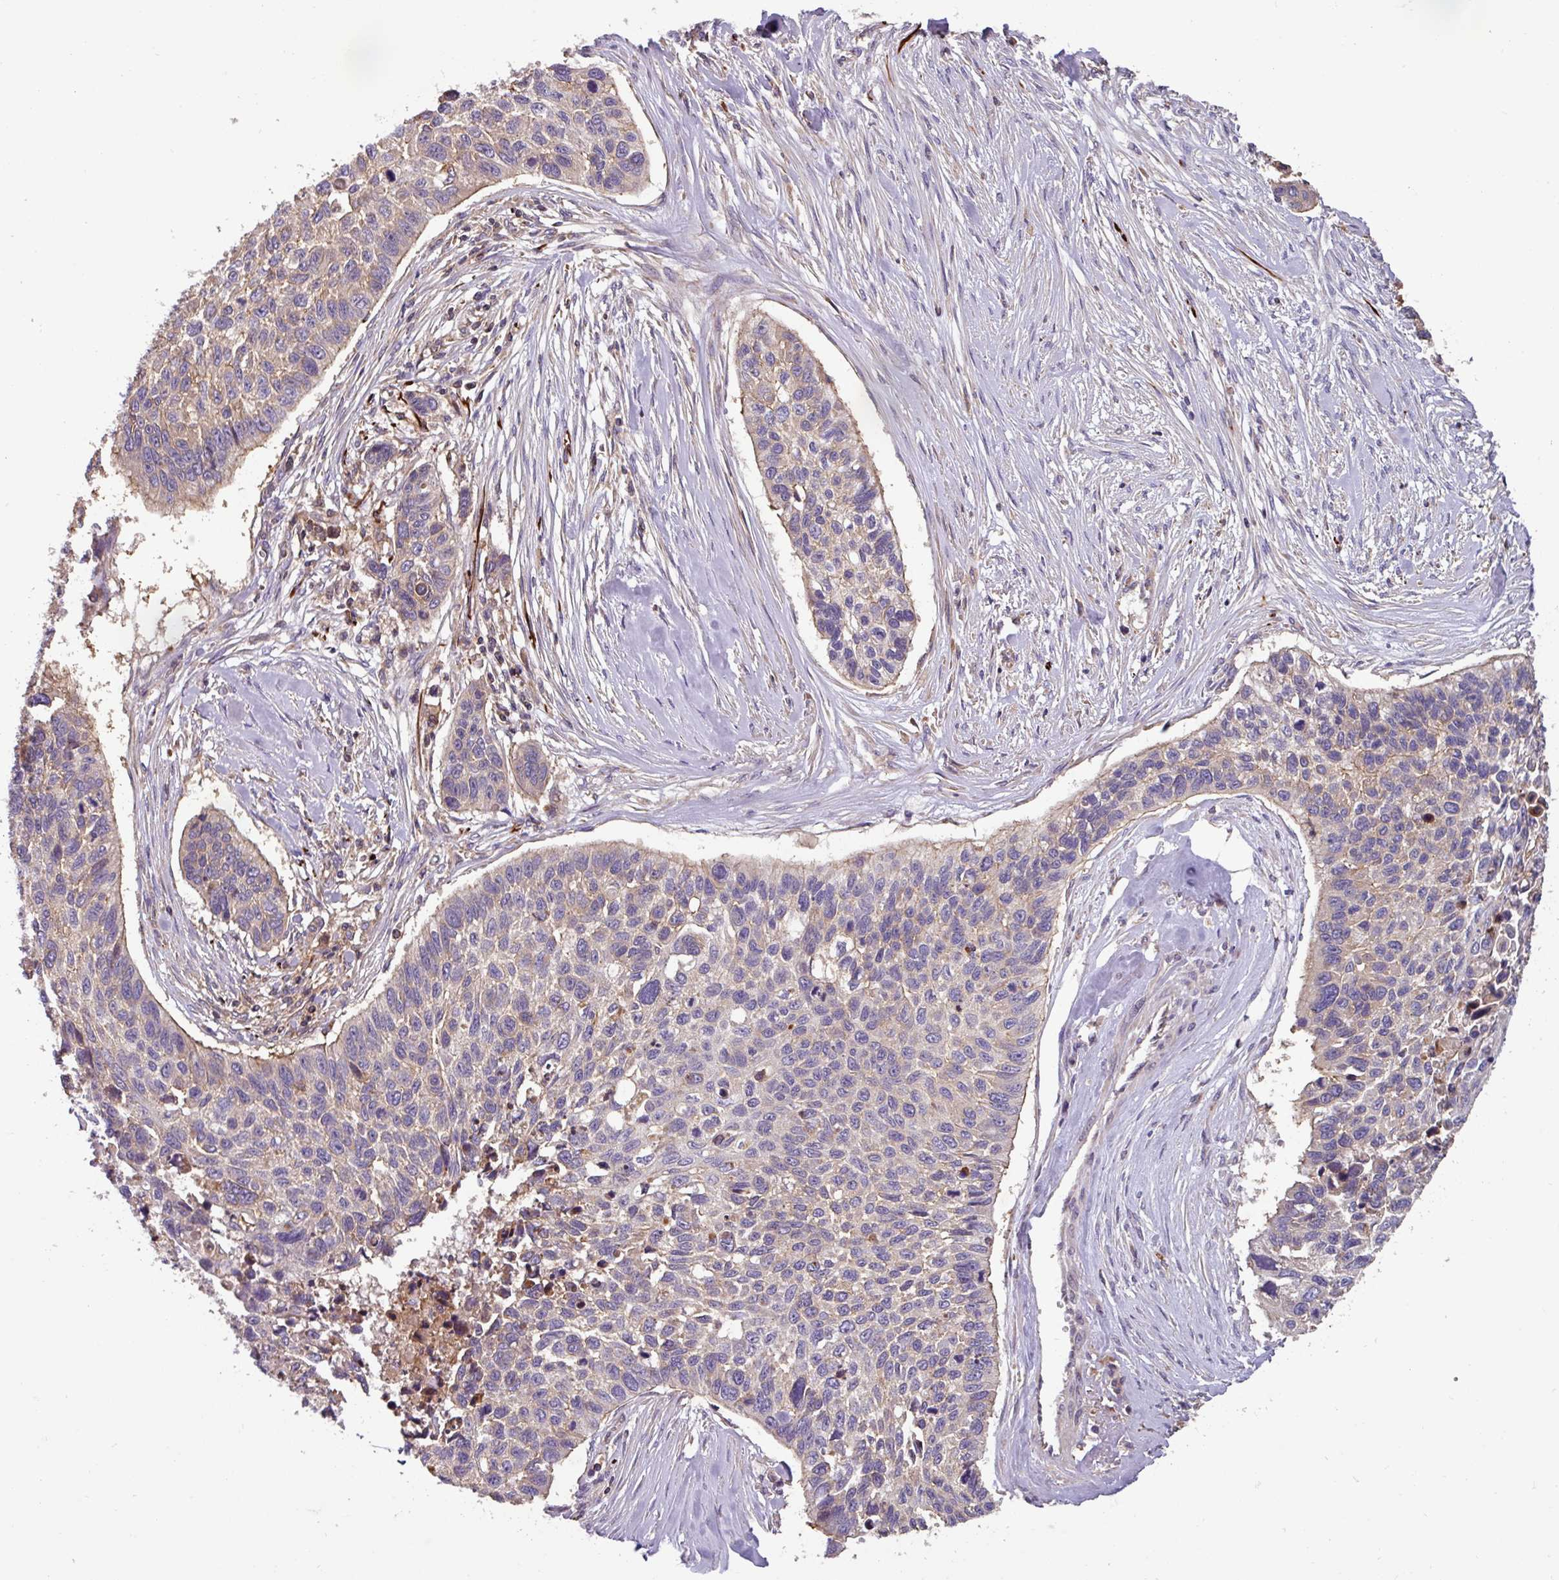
{"staining": {"intensity": "weak", "quantity": "<25%", "location": "cytoplasmic/membranous"}, "tissue": "lung cancer", "cell_type": "Tumor cells", "image_type": "cancer", "snomed": [{"axis": "morphology", "description": "Squamous cell carcinoma, NOS"}, {"axis": "topography", "description": "Lung"}], "caption": "Immunohistochemistry photomicrograph of human lung cancer stained for a protein (brown), which demonstrates no staining in tumor cells. (Stains: DAB (3,3'-diaminobenzidine) immunohistochemistry (IHC) with hematoxylin counter stain, Microscopy: brightfield microscopy at high magnification).", "gene": "PLEKHD1", "patient": {"sex": "male", "age": 62}}